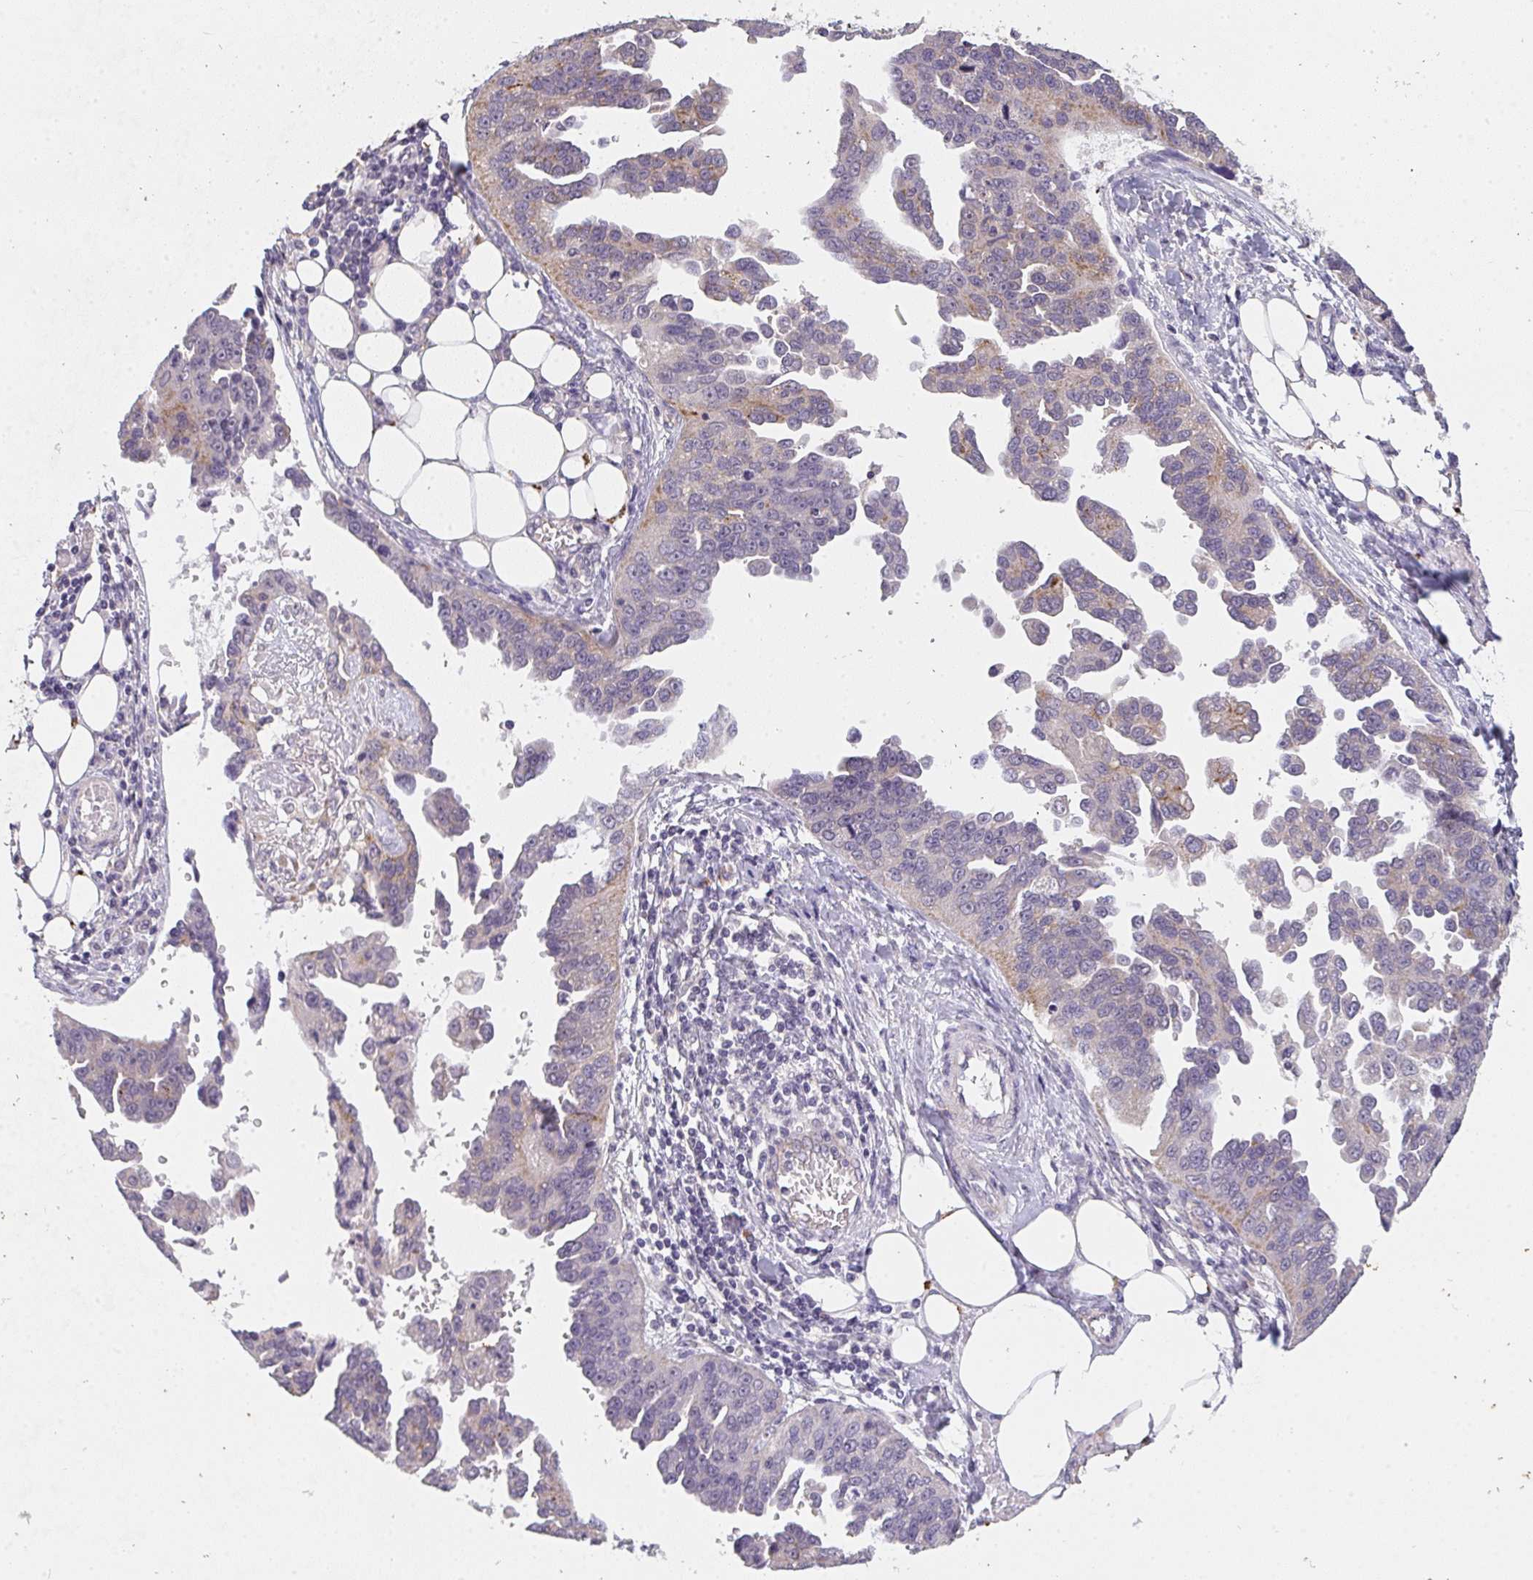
{"staining": {"intensity": "weak", "quantity": "<25%", "location": "cytoplasmic/membranous"}, "tissue": "ovarian cancer", "cell_type": "Tumor cells", "image_type": "cancer", "snomed": [{"axis": "morphology", "description": "Cystadenocarcinoma, serous, NOS"}, {"axis": "topography", "description": "Ovary"}], "caption": "Micrograph shows no significant protein positivity in tumor cells of ovarian cancer (serous cystadenocarcinoma).", "gene": "TMEM219", "patient": {"sex": "female", "age": 75}}